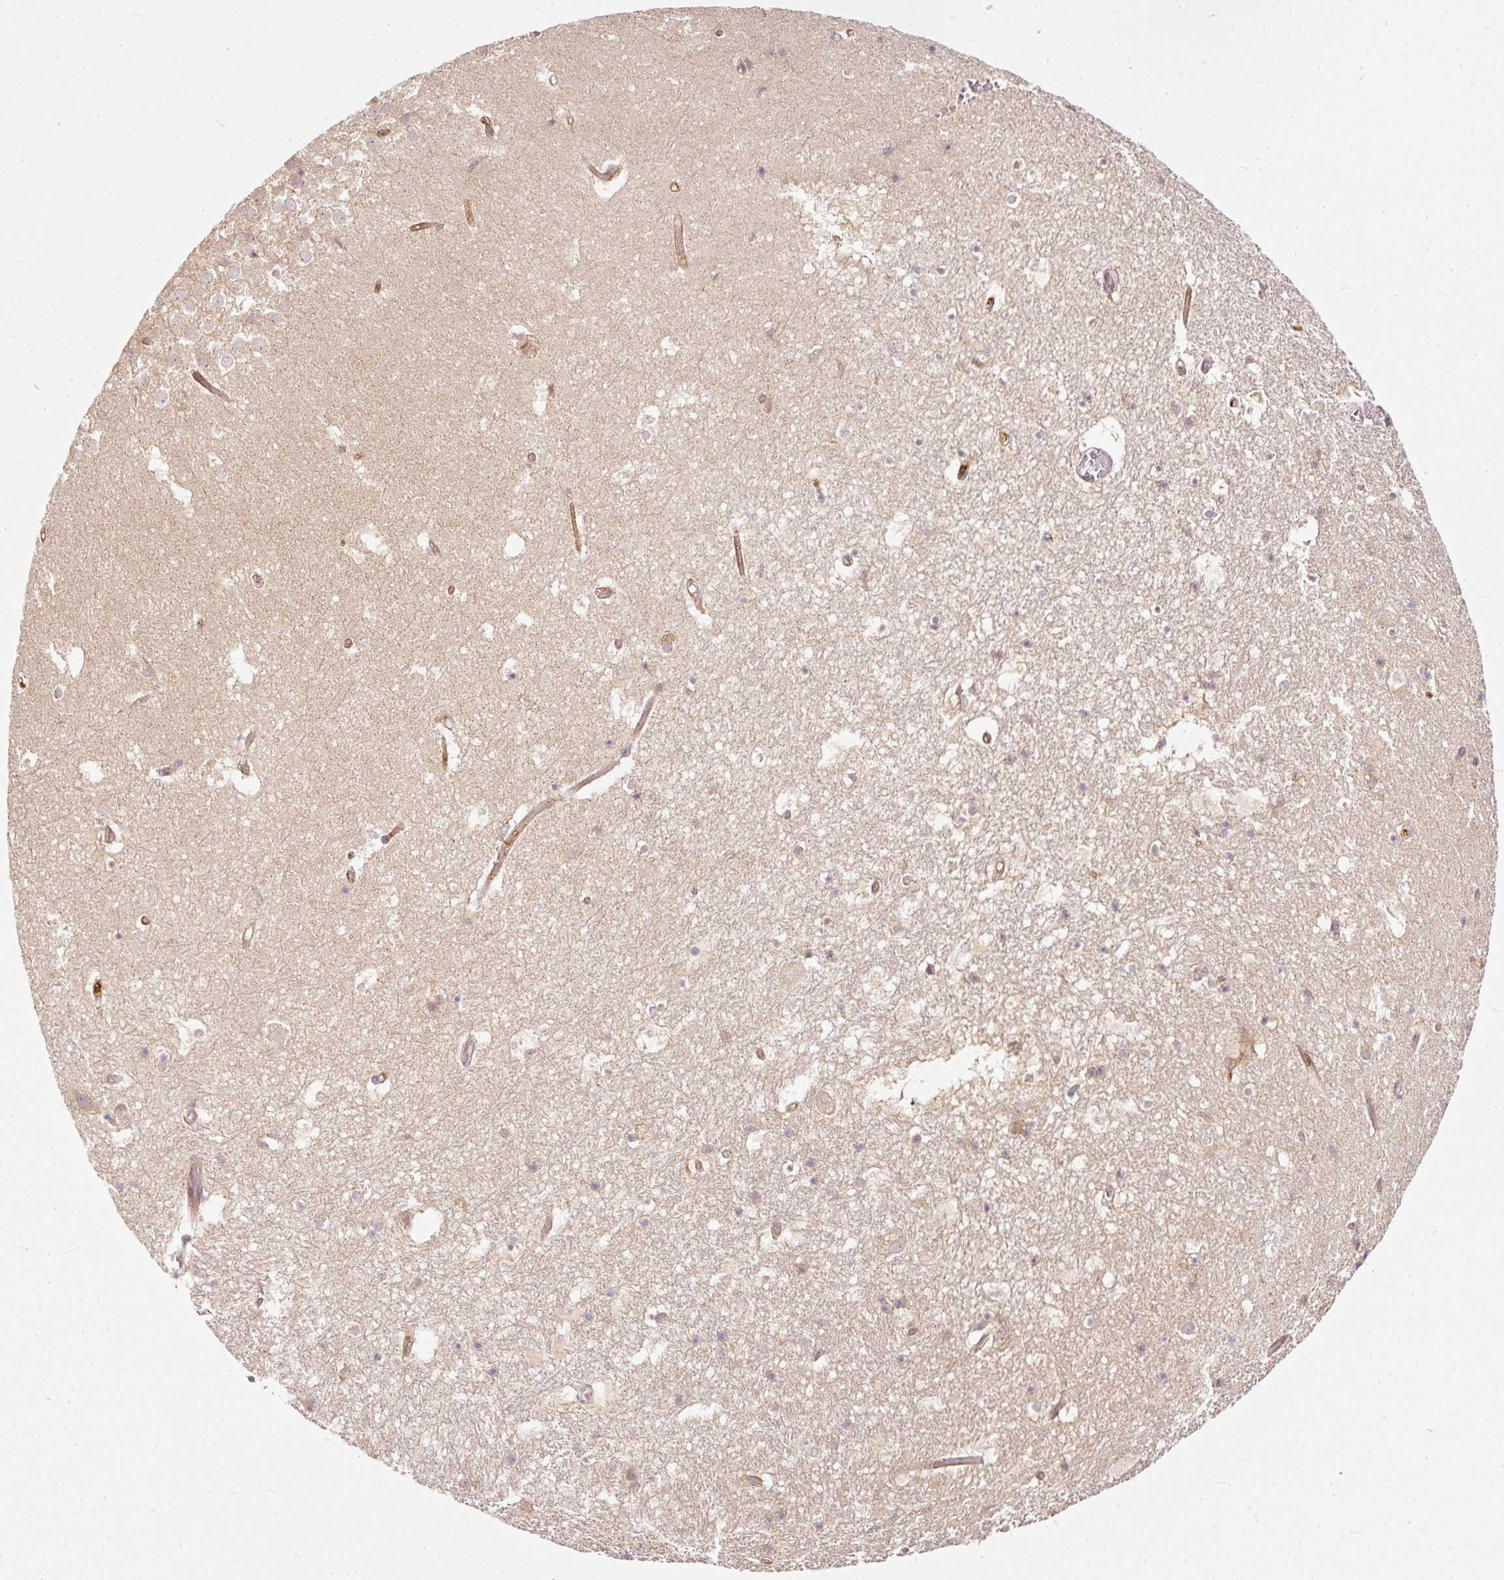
{"staining": {"intensity": "negative", "quantity": "none", "location": "none"}, "tissue": "hippocampus", "cell_type": "Glial cells", "image_type": "normal", "snomed": [{"axis": "morphology", "description": "Normal tissue, NOS"}, {"axis": "topography", "description": "Hippocampus"}], "caption": "Hippocampus stained for a protein using immunohistochemistry (IHC) reveals no expression glial cells.", "gene": "MIF4GD", "patient": {"sex": "female", "age": 52}}